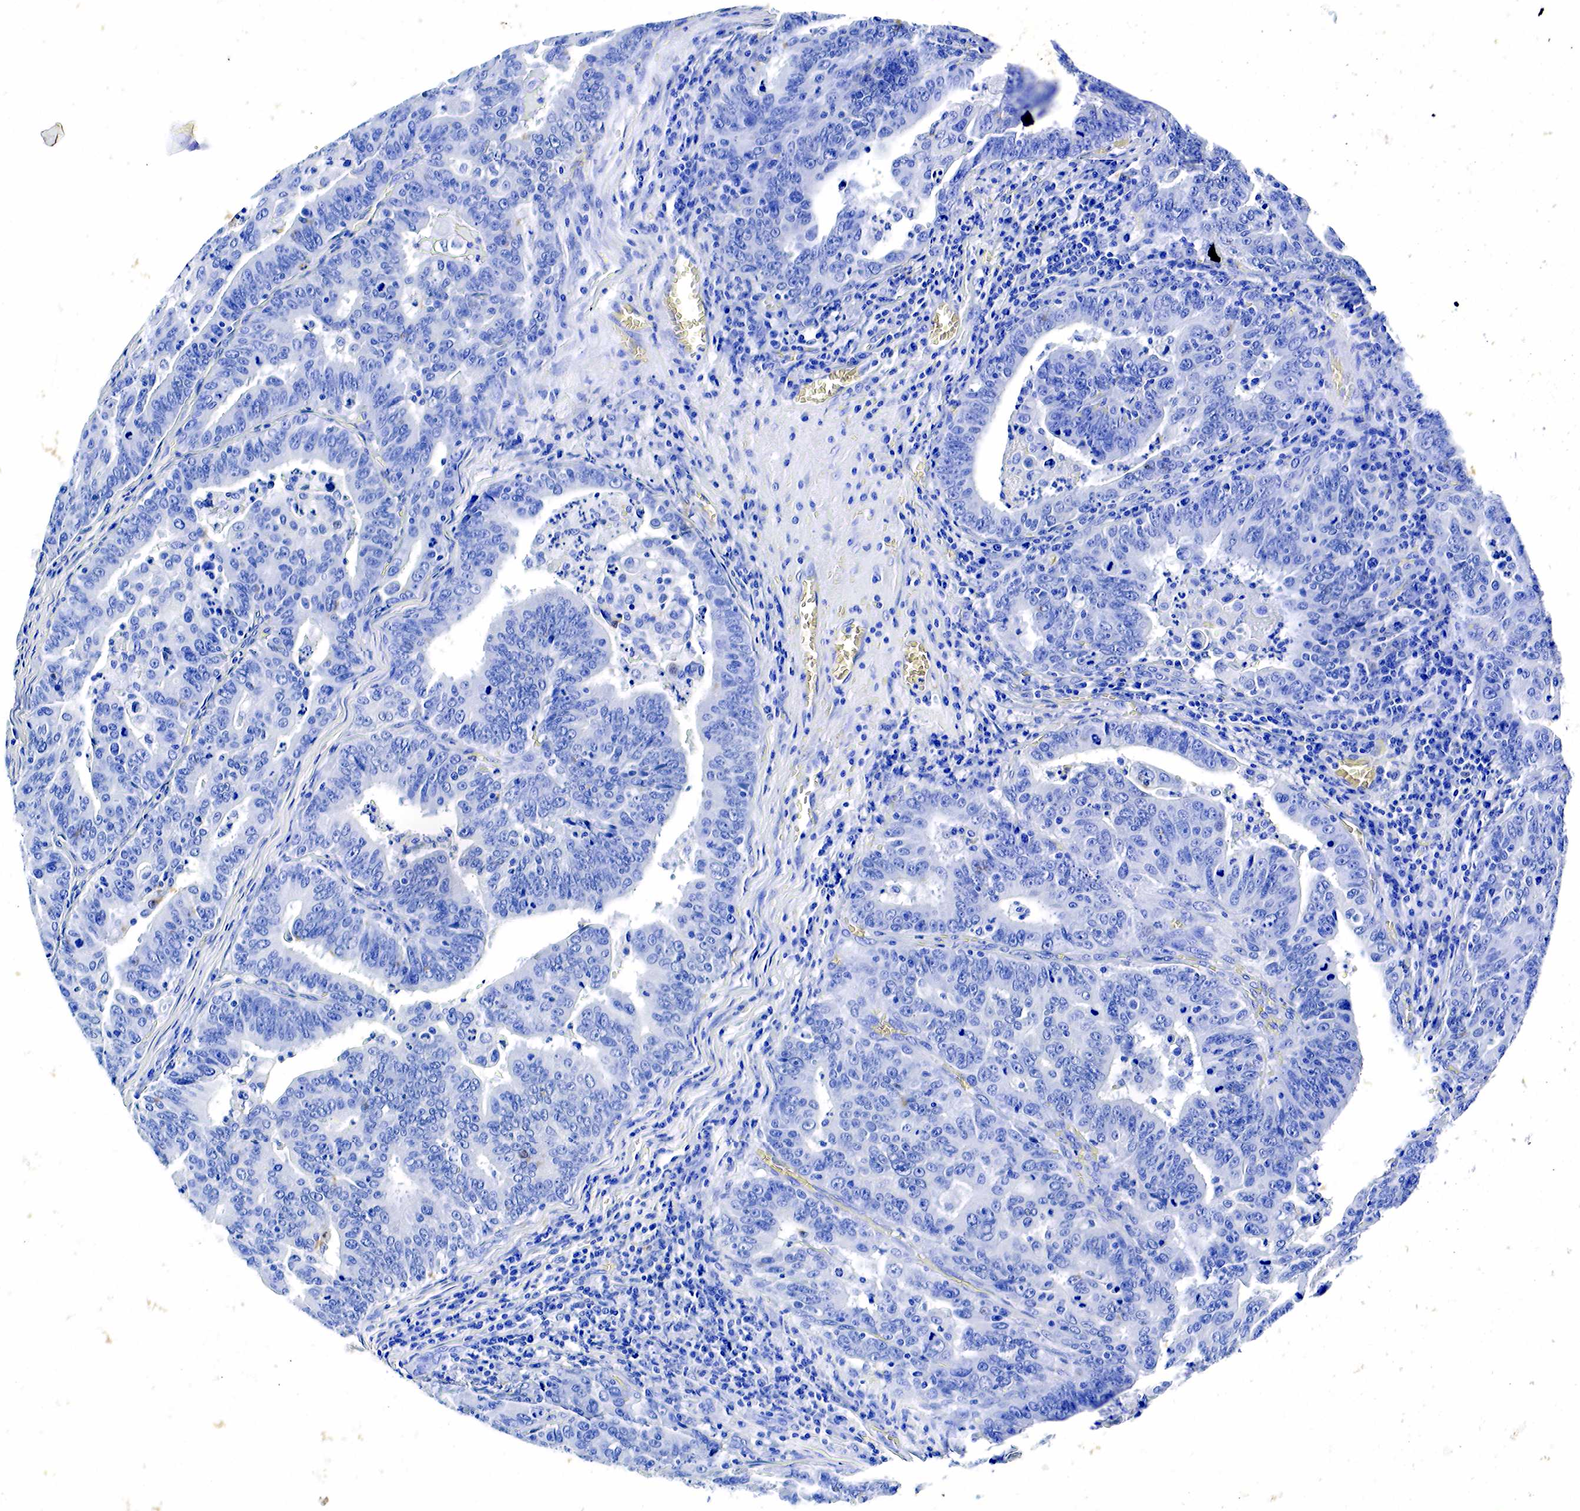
{"staining": {"intensity": "negative", "quantity": "none", "location": "none"}, "tissue": "stomach cancer", "cell_type": "Tumor cells", "image_type": "cancer", "snomed": [{"axis": "morphology", "description": "Adenocarcinoma, NOS"}, {"axis": "topography", "description": "Stomach, upper"}], "caption": "A micrograph of stomach cancer stained for a protein demonstrates no brown staining in tumor cells.", "gene": "GCG", "patient": {"sex": "female", "age": 50}}